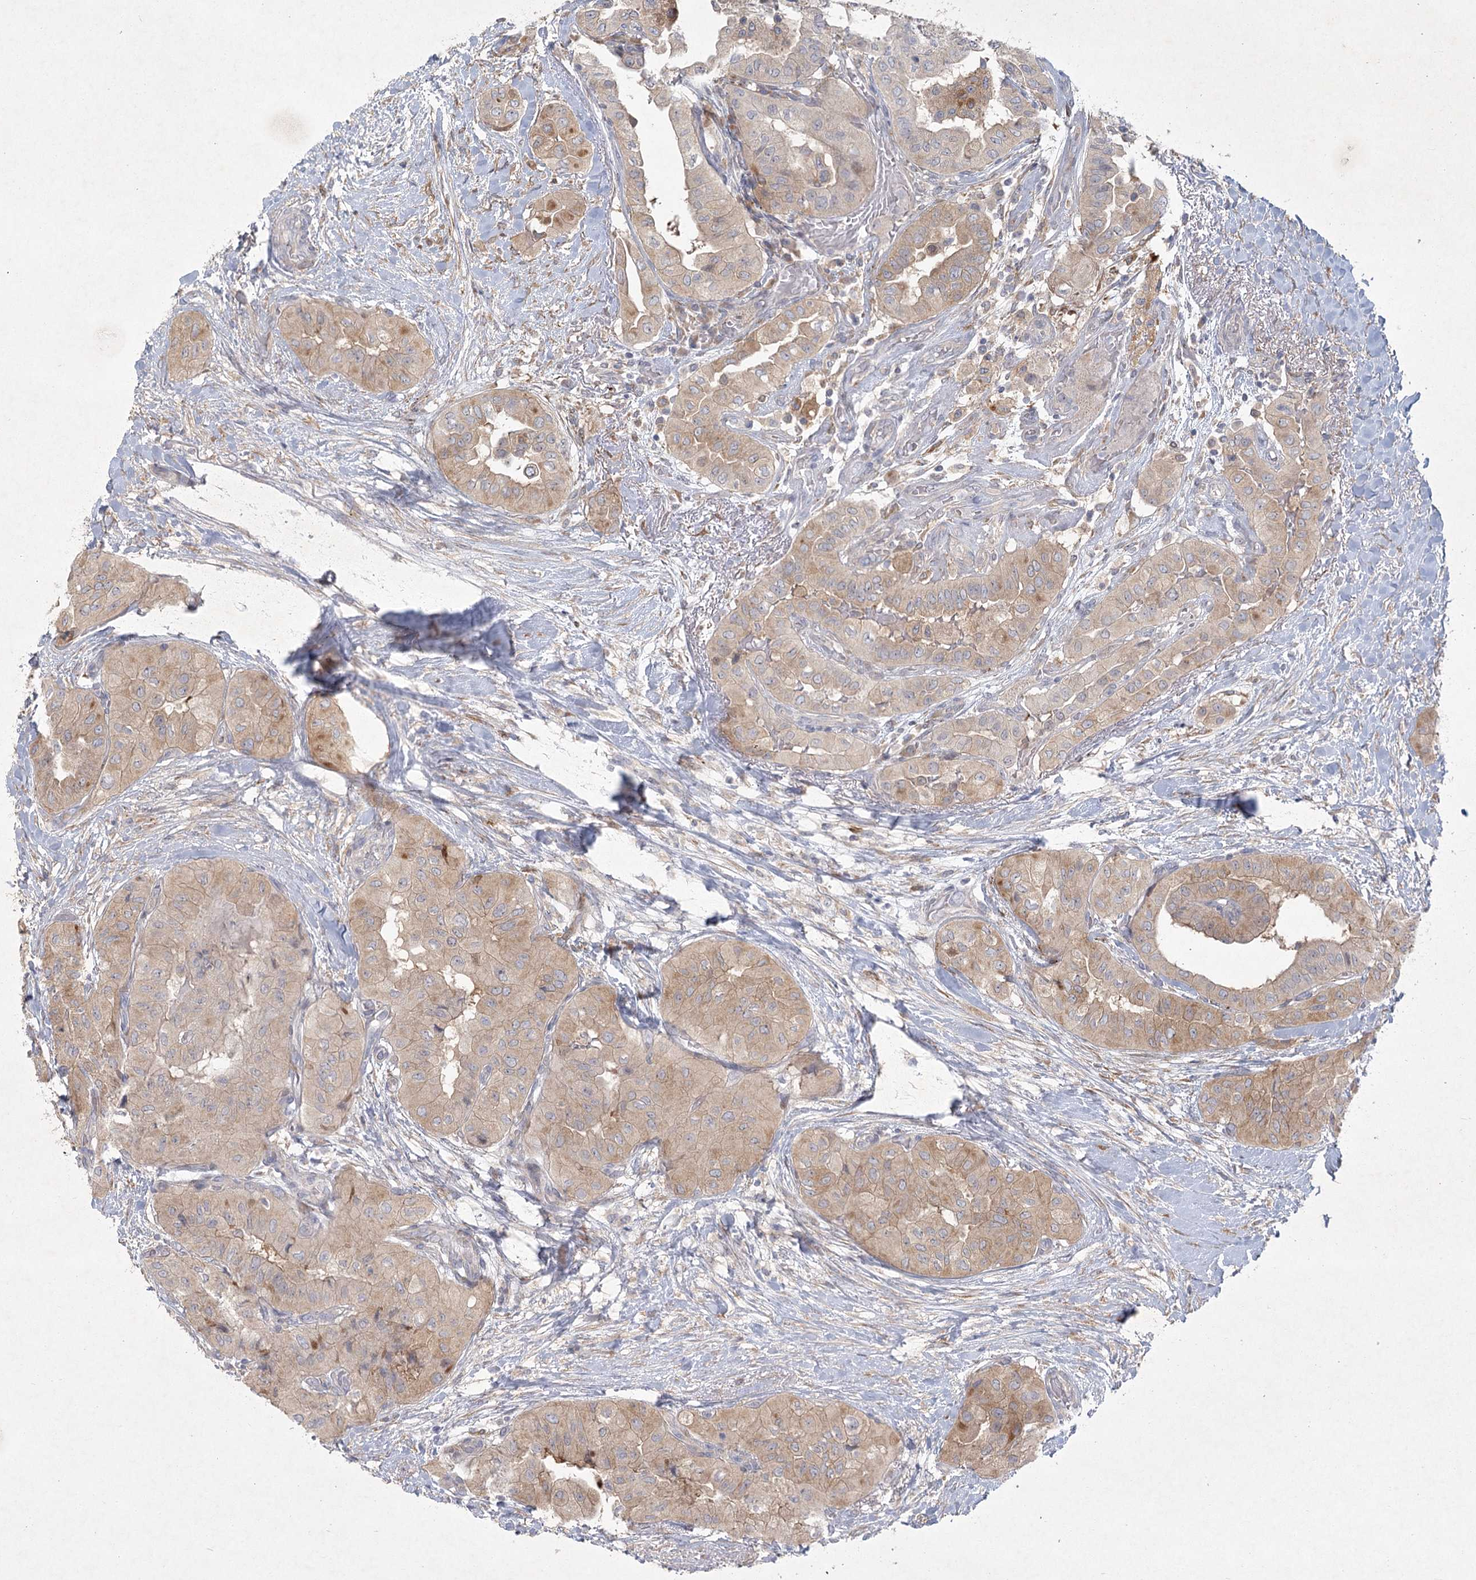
{"staining": {"intensity": "moderate", "quantity": "25%-75%", "location": "cytoplasmic/membranous"}, "tissue": "thyroid cancer", "cell_type": "Tumor cells", "image_type": "cancer", "snomed": [{"axis": "morphology", "description": "Papillary adenocarcinoma, NOS"}, {"axis": "topography", "description": "Thyroid gland"}], "caption": "A brown stain highlights moderate cytoplasmic/membranous expression of a protein in human thyroid cancer (papillary adenocarcinoma) tumor cells.", "gene": "FAM110C", "patient": {"sex": "female", "age": 59}}